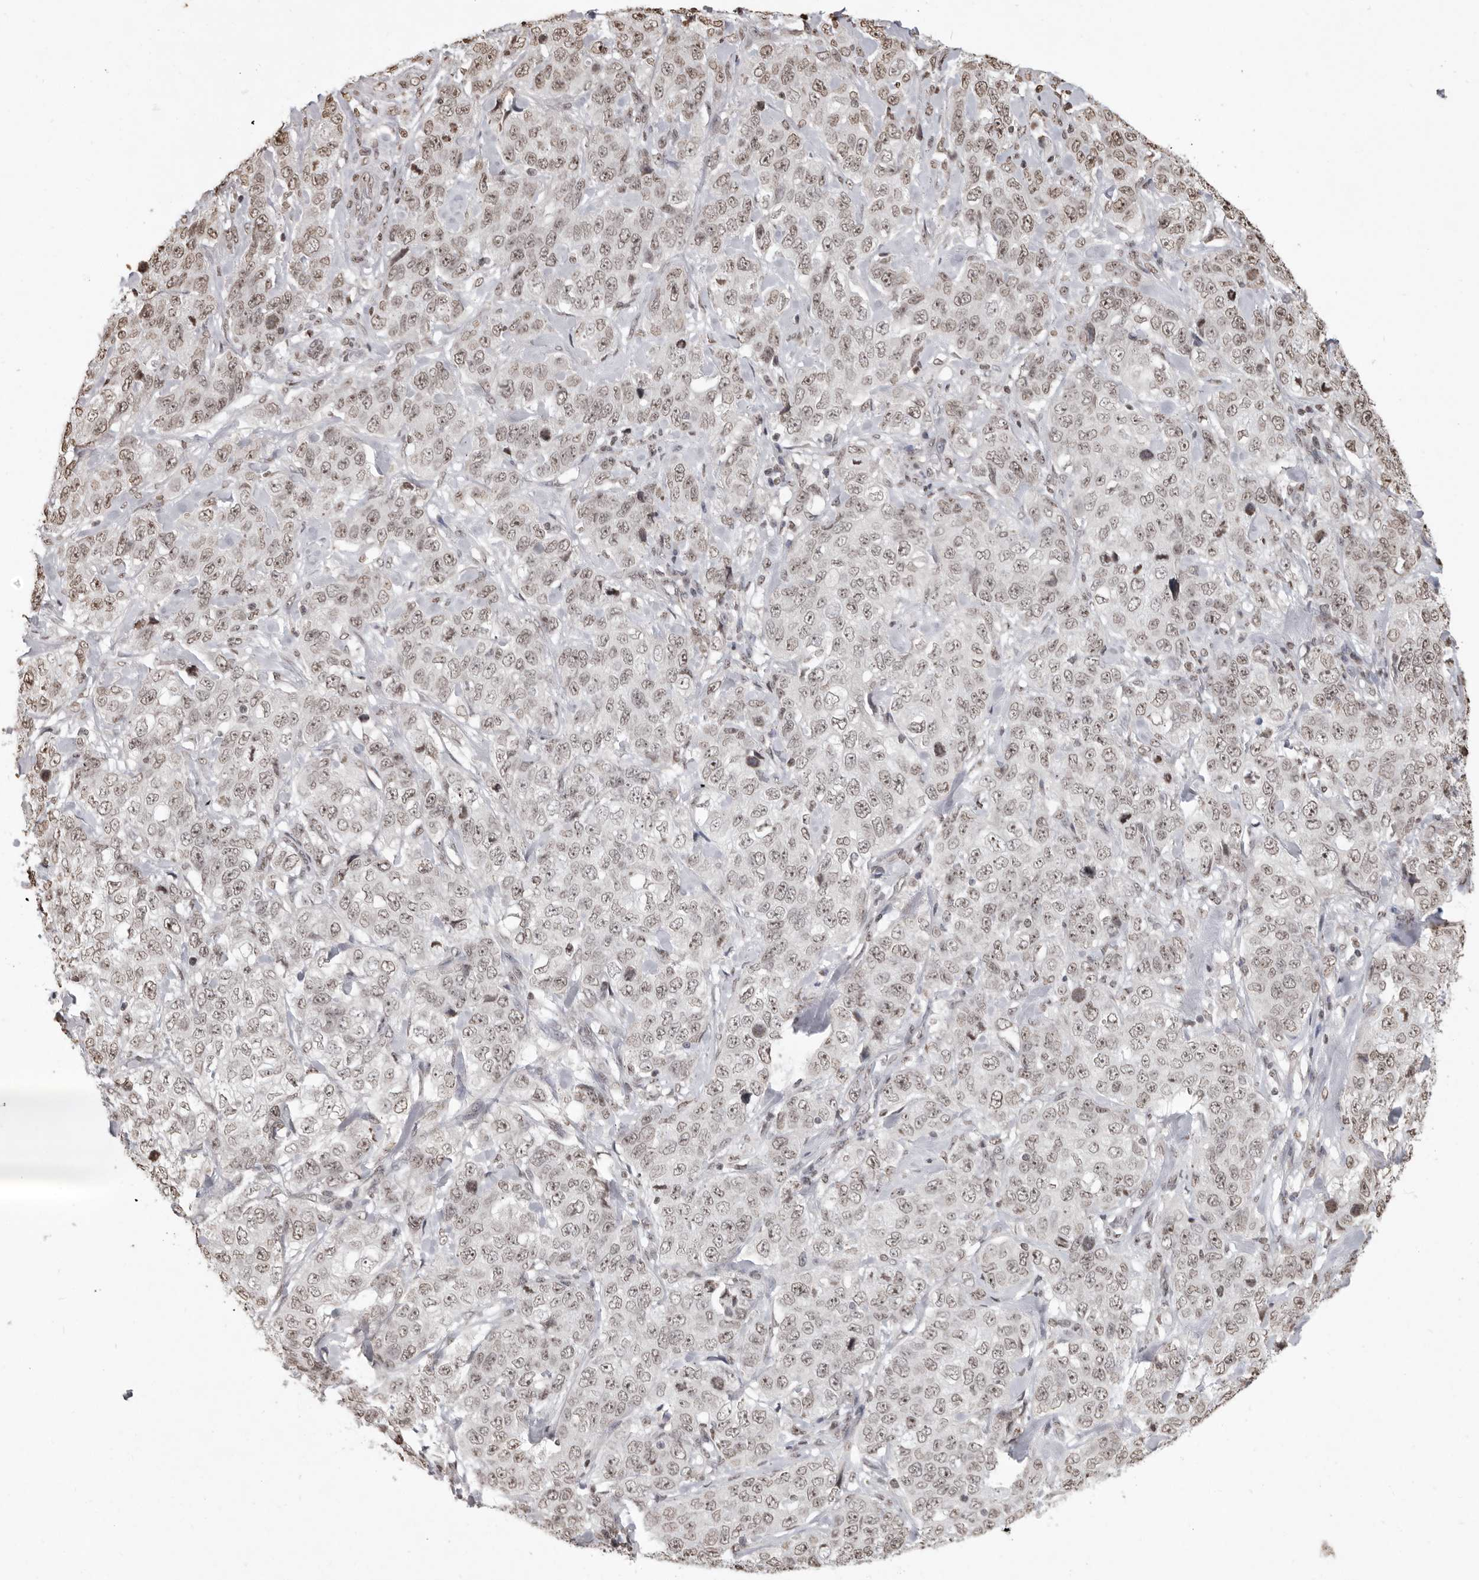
{"staining": {"intensity": "weak", "quantity": ">75%", "location": "nuclear"}, "tissue": "stomach cancer", "cell_type": "Tumor cells", "image_type": "cancer", "snomed": [{"axis": "morphology", "description": "Adenocarcinoma, NOS"}, {"axis": "topography", "description": "Stomach"}], "caption": "Approximately >75% of tumor cells in stomach adenocarcinoma exhibit weak nuclear protein staining as visualized by brown immunohistochemical staining.", "gene": "WDR45", "patient": {"sex": "male", "age": 48}}